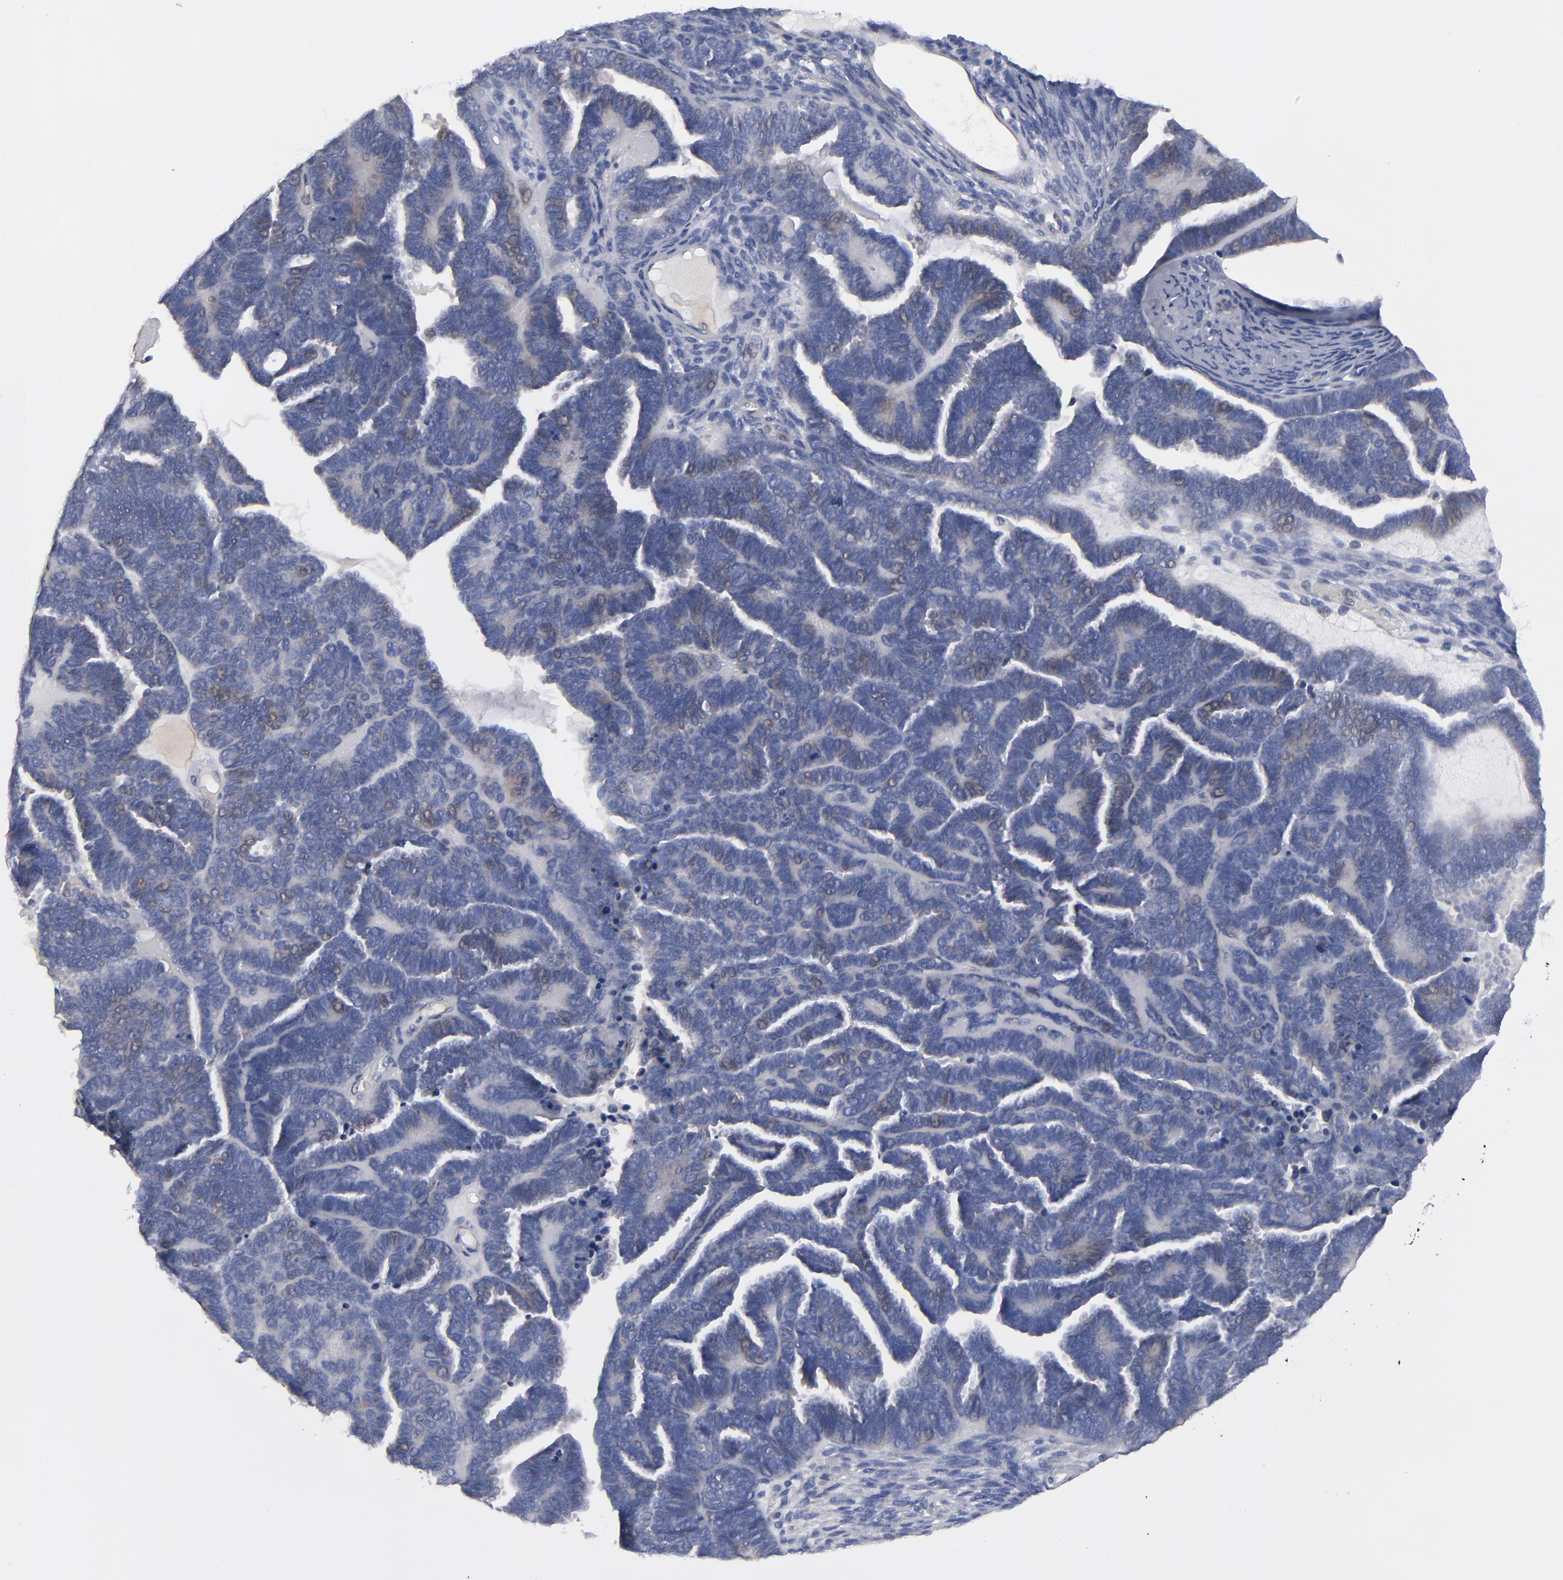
{"staining": {"intensity": "weak", "quantity": "<25%", "location": "nuclear"}, "tissue": "endometrial cancer", "cell_type": "Tumor cells", "image_type": "cancer", "snomed": [{"axis": "morphology", "description": "Neoplasm, malignant, NOS"}, {"axis": "topography", "description": "Endometrium"}], "caption": "The photomicrograph reveals no staining of tumor cells in endometrial cancer.", "gene": "CCDC80", "patient": {"sex": "female", "age": 74}}